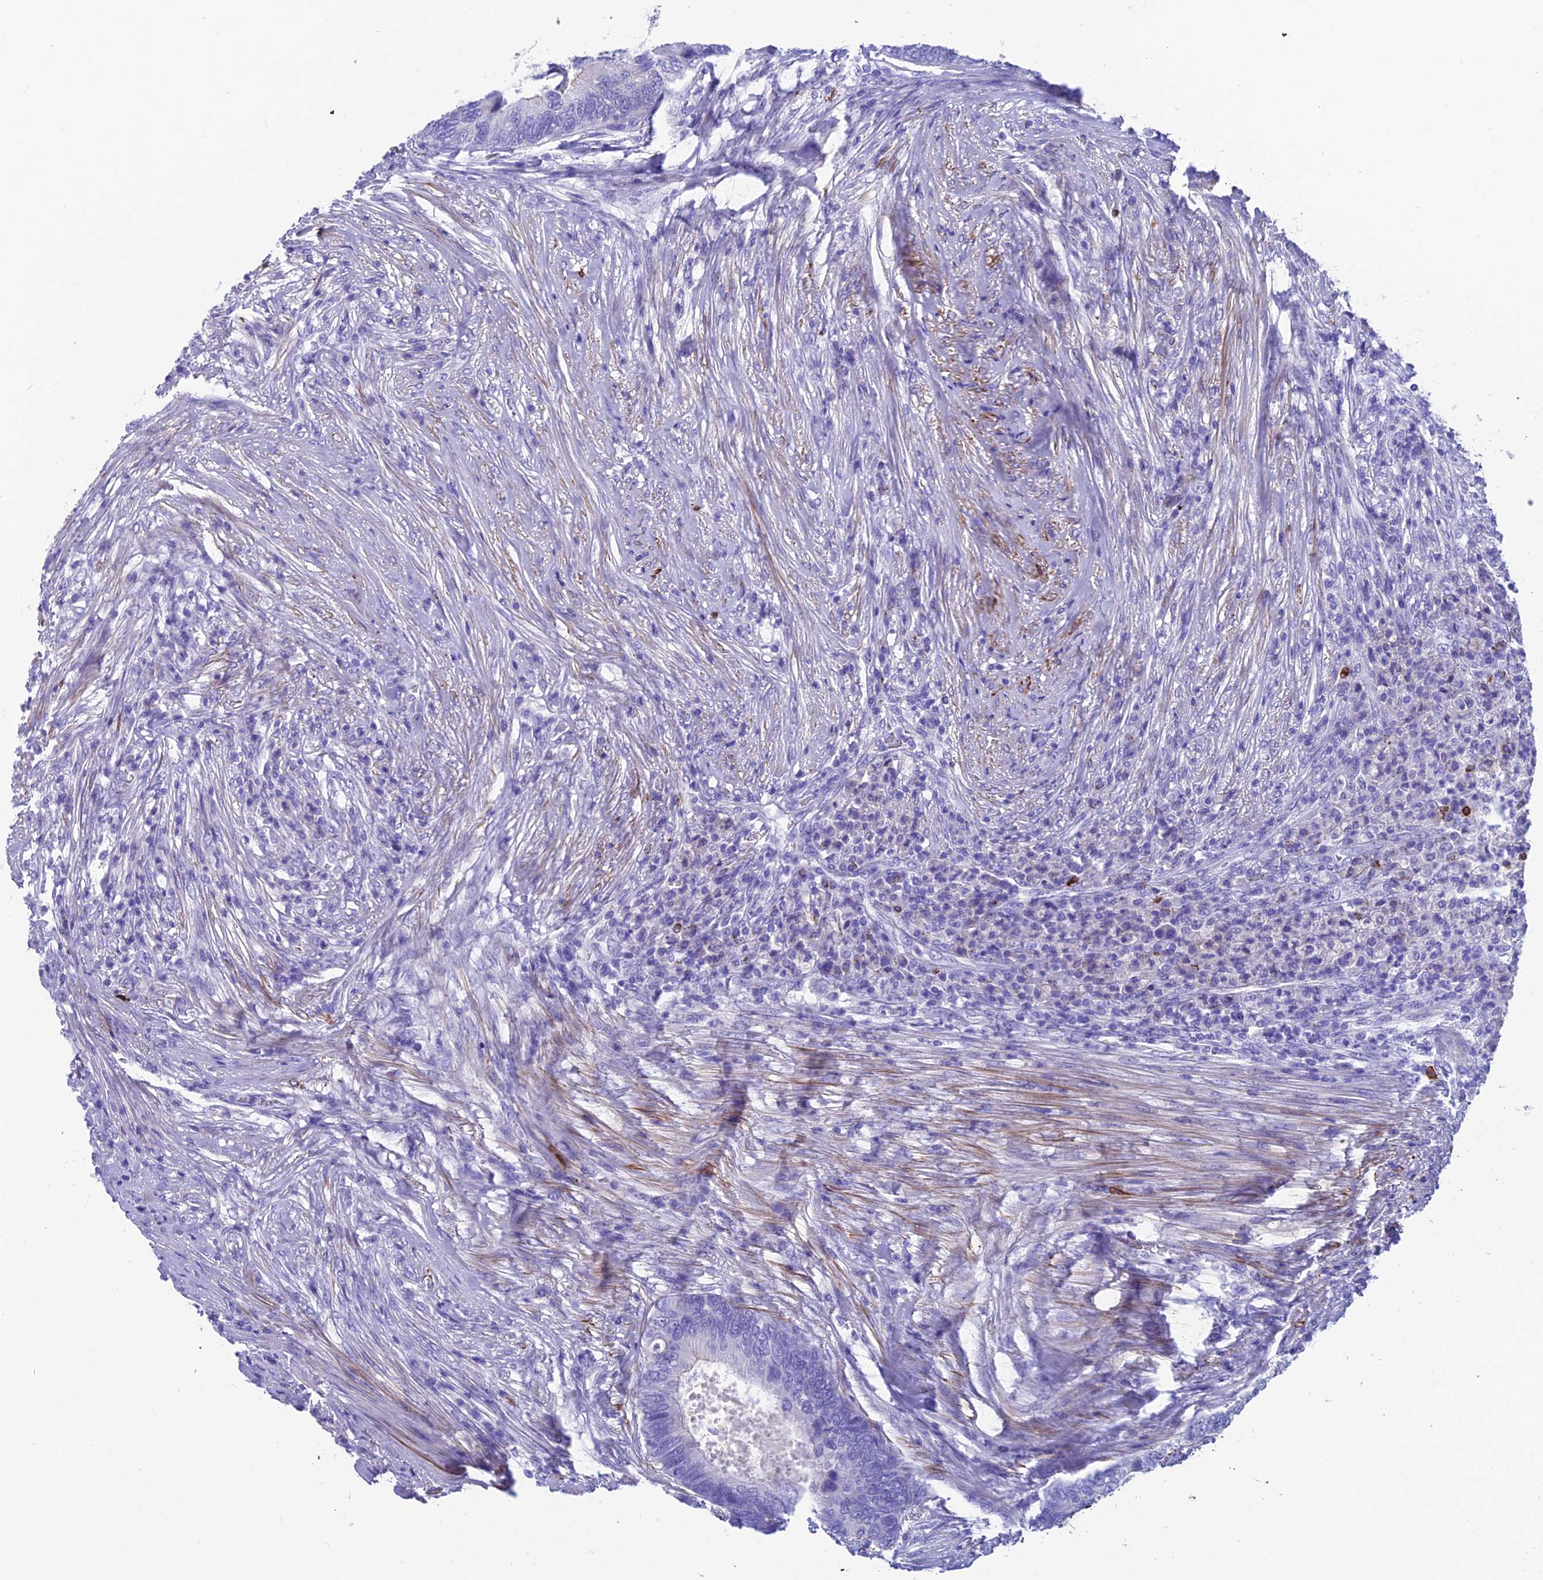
{"staining": {"intensity": "negative", "quantity": "none", "location": "none"}, "tissue": "colorectal cancer", "cell_type": "Tumor cells", "image_type": "cancer", "snomed": [{"axis": "morphology", "description": "Adenocarcinoma, NOS"}, {"axis": "topography", "description": "Colon"}], "caption": "Immunohistochemical staining of colorectal adenocarcinoma shows no significant expression in tumor cells. (IHC, brightfield microscopy, high magnification).", "gene": "GNG11", "patient": {"sex": "female", "age": 67}}